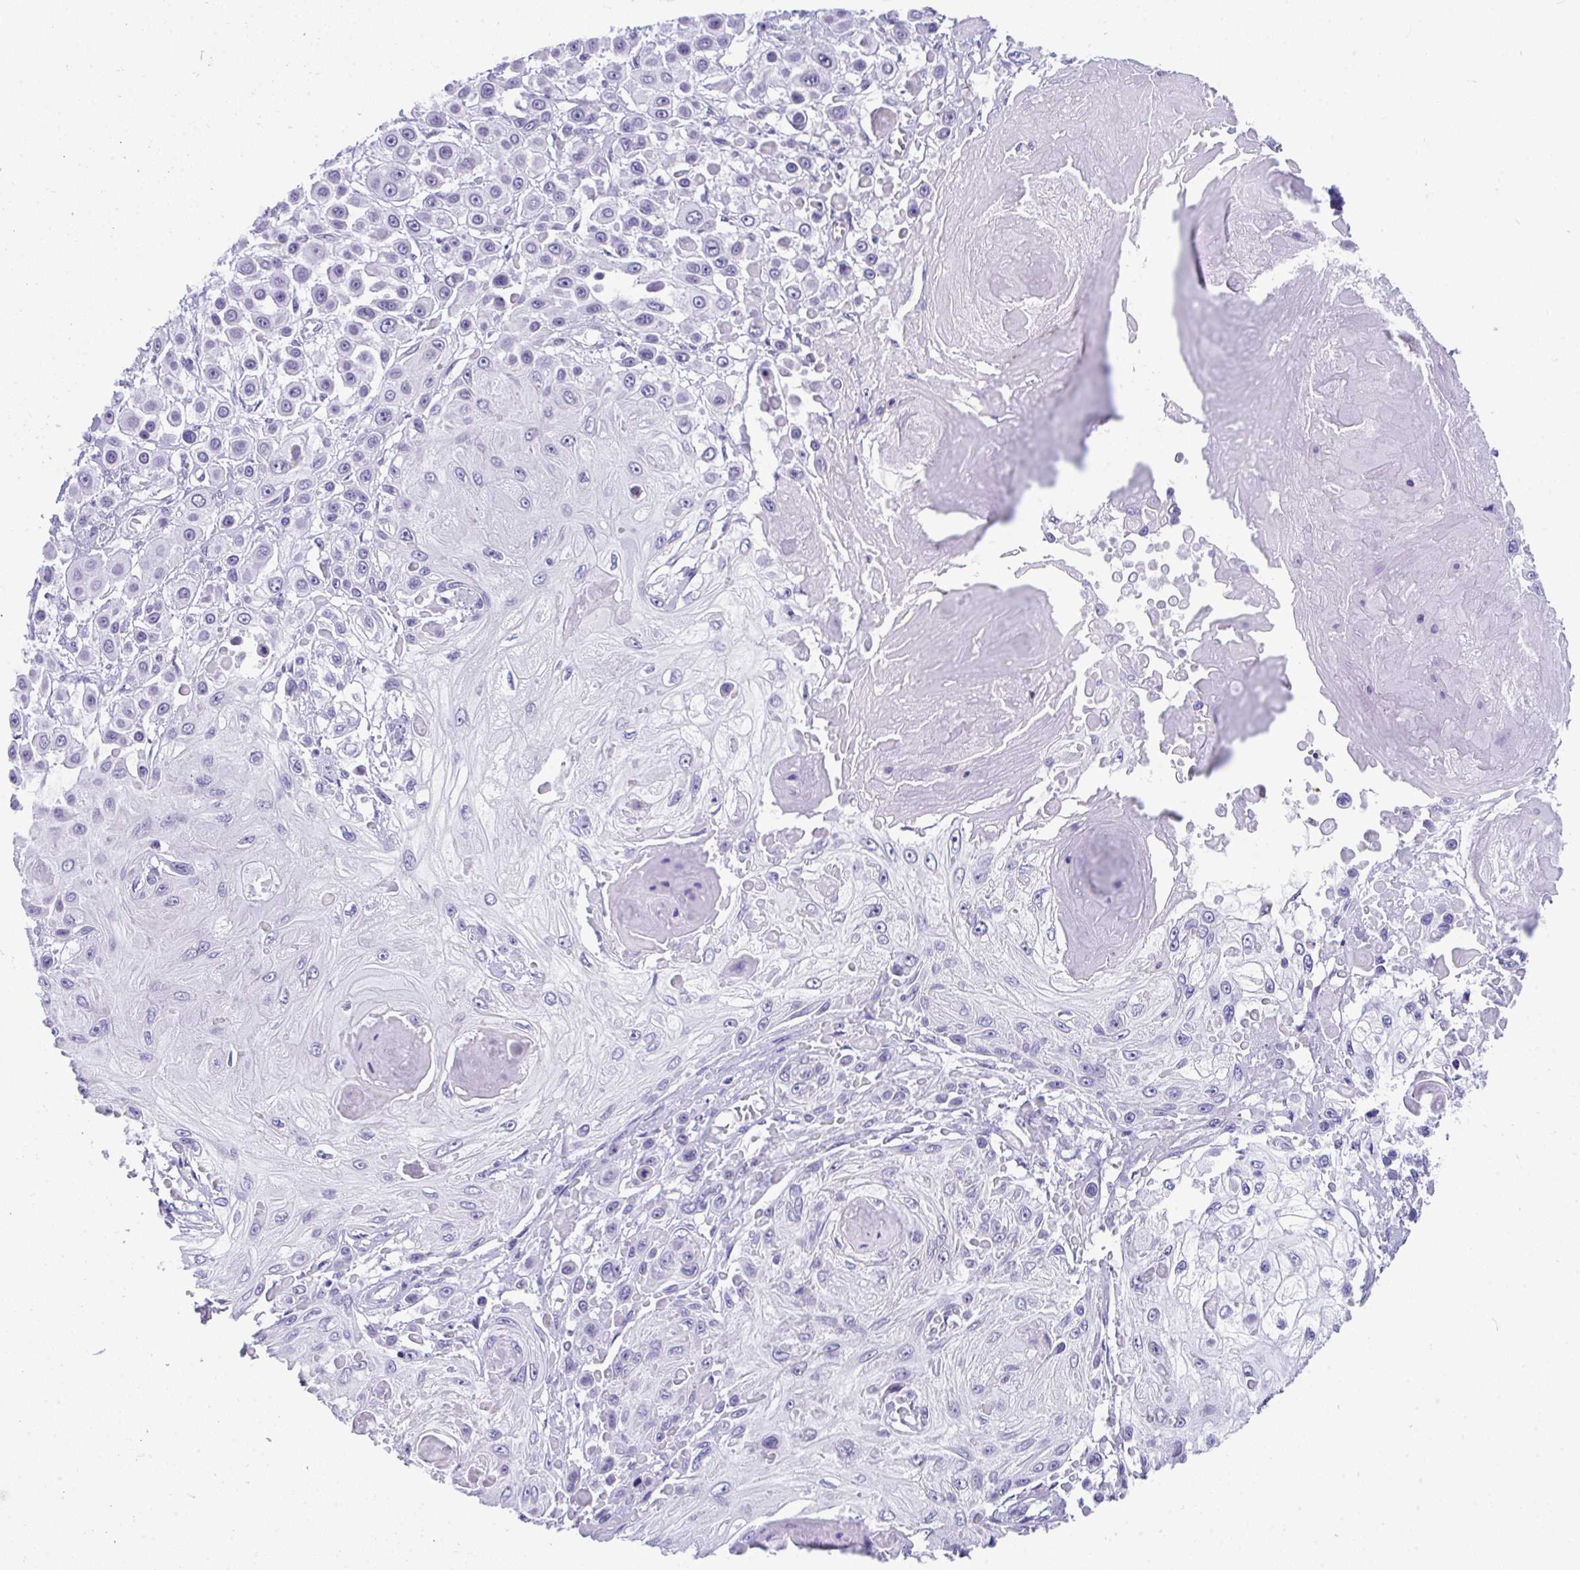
{"staining": {"intensity": "negative", "quantity": "none", "location": "none"}, "tissue": "skin cancer", "cell_type": "Tumor cells", "image_type": "cancer", "snomed": [{"axis": "morphology", "description": "Squamous cell carcinoma, NOS"}, {"axis": "topography", "description": "Skin"}], "caption": "Histopathology image shows no significant protein positivity in tumor cells of skin squamous cell carcinoma. Nuclei are stained in blue.", "gene": "CDK13", "patient": {"sex": "male", "age": 67}}